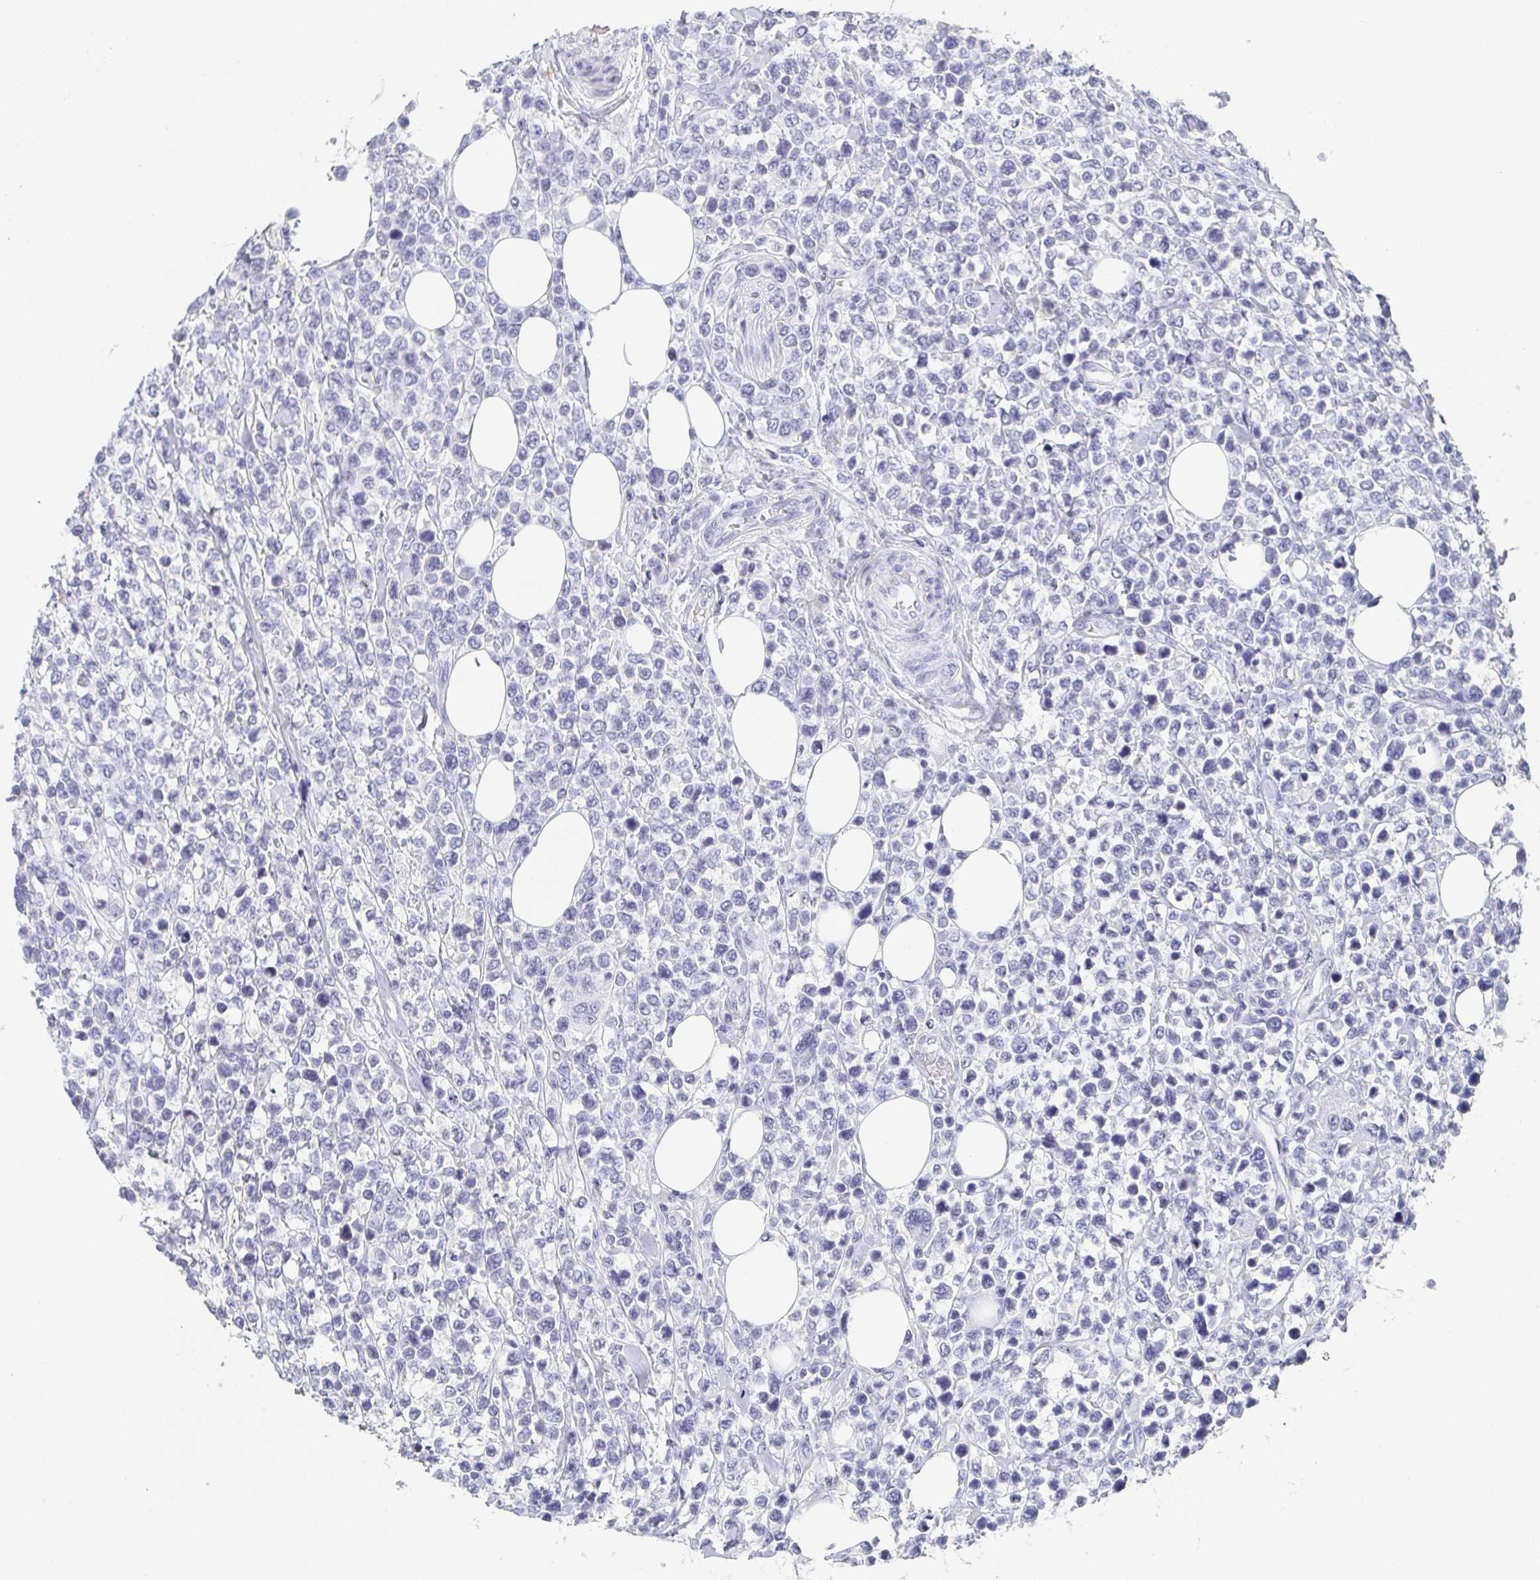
{"staining": {"intensity": "negative", "quantity": "none", "location": "none"}, "tissue": "lymphoma", "cell_type": "Tumor cells", "image_type": "cancer", "snomed": [{"axis": "morphology", "description": "Malignant lymphoma, non-Hodgkin's type, High grade"}, {"axis": "topography", "description": "Soft tissue"}], "caption": "There is no significant positivity in tumor cells of malignant lymphoma, non-Hodgkin's type (high-grade). (Immunohistochemistry, brightfield microscopy, high magnification).", "gene": "ITLN1", "patient": {"sex": "female", "age": 56}}